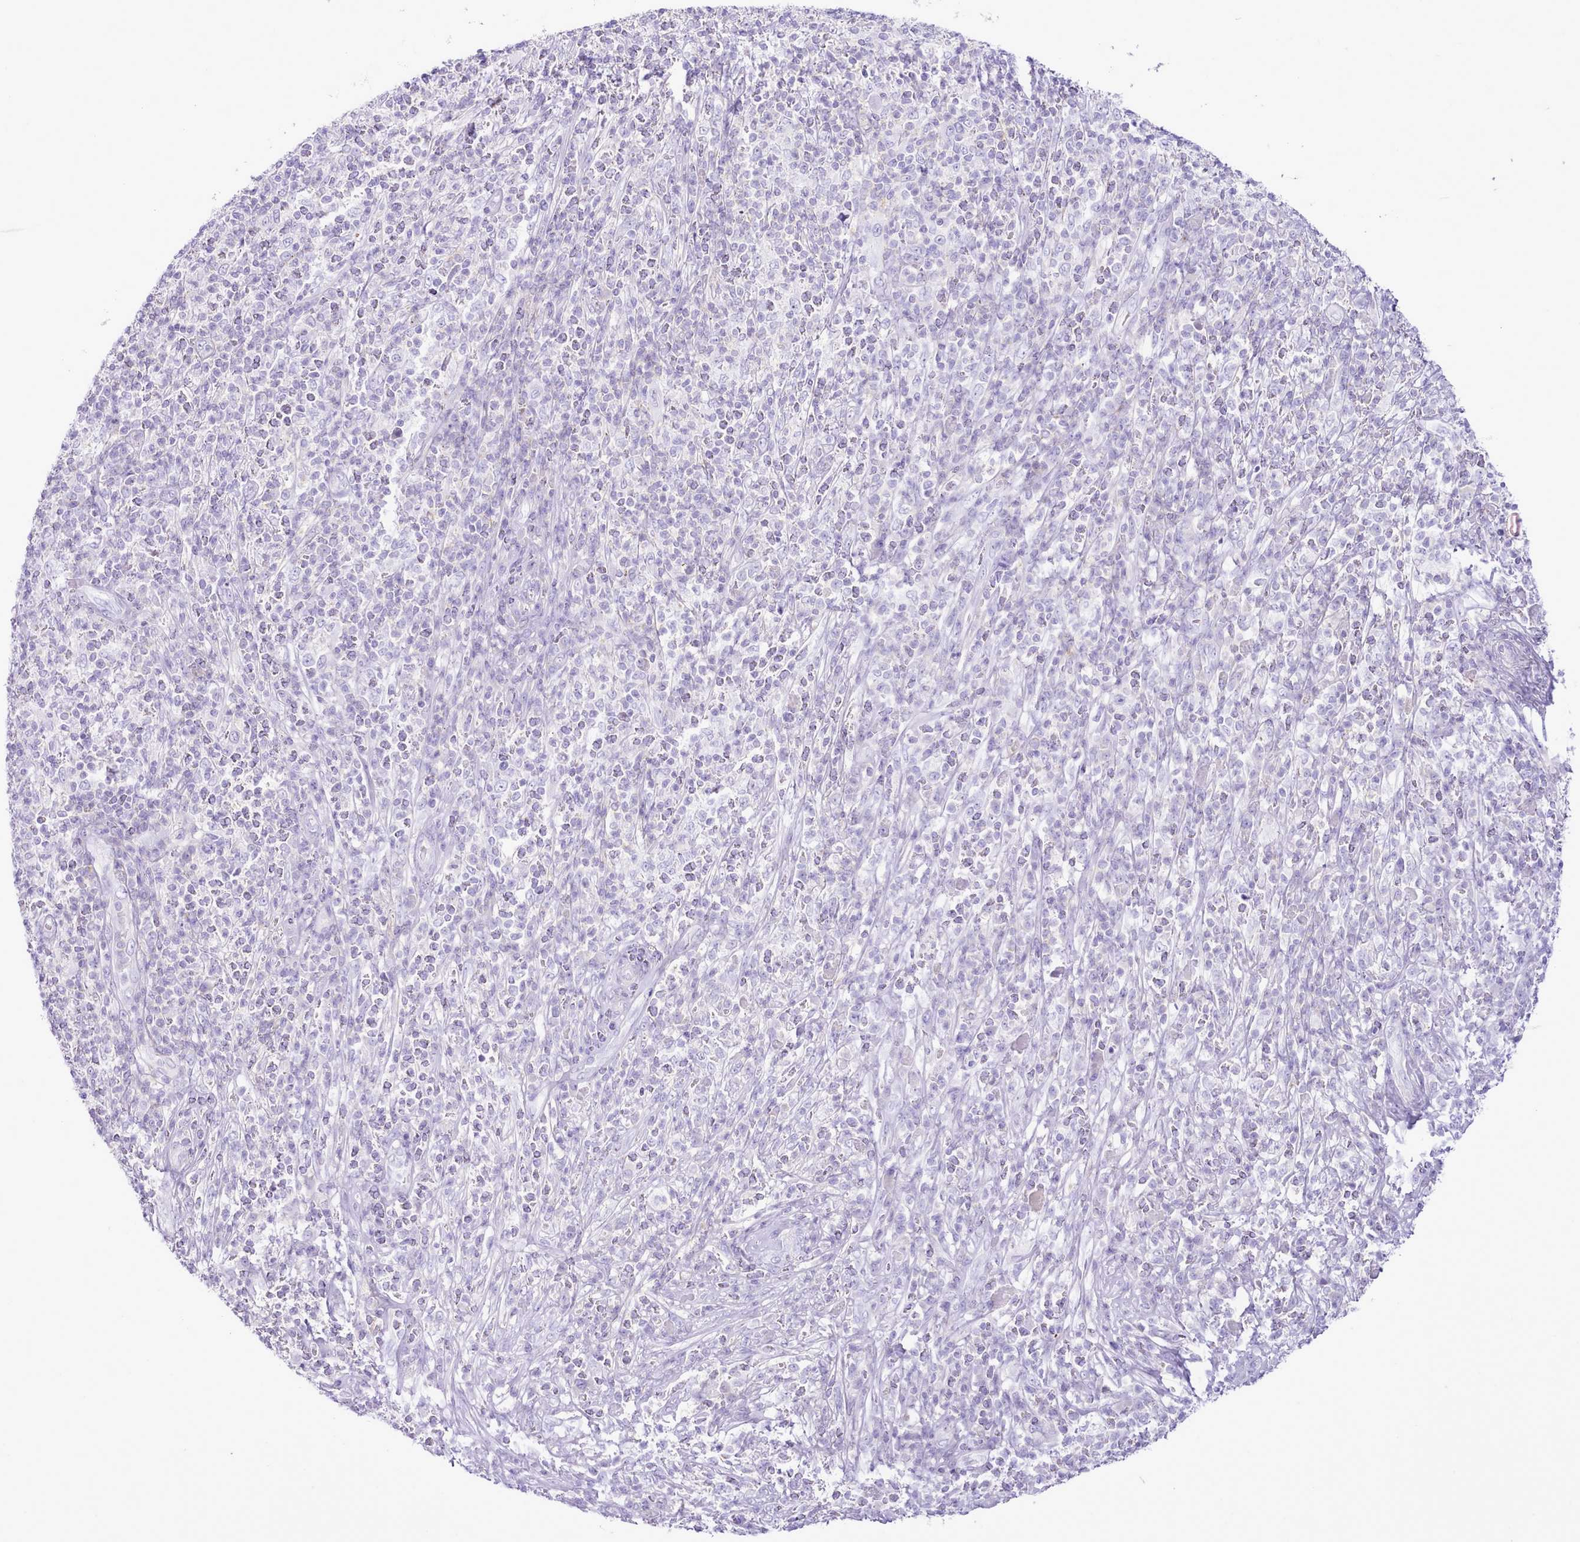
{"staining": {"intensity": "negative", "quantity": "none", "location": "none"}, "tissue": "melanoma", "cell_type": "Tumor cells", "image_type": "cancer", "snomed": [{"axis": "morphology", "description": "Malignant melanoma, NOS"}, {"axis": "topography", "description": "Skin"}], "caption": "There is no significant expression in tumor cells of malignant melanoma.", "gene": "MDFI", "patient": {"sex": "male", "age": 66}}